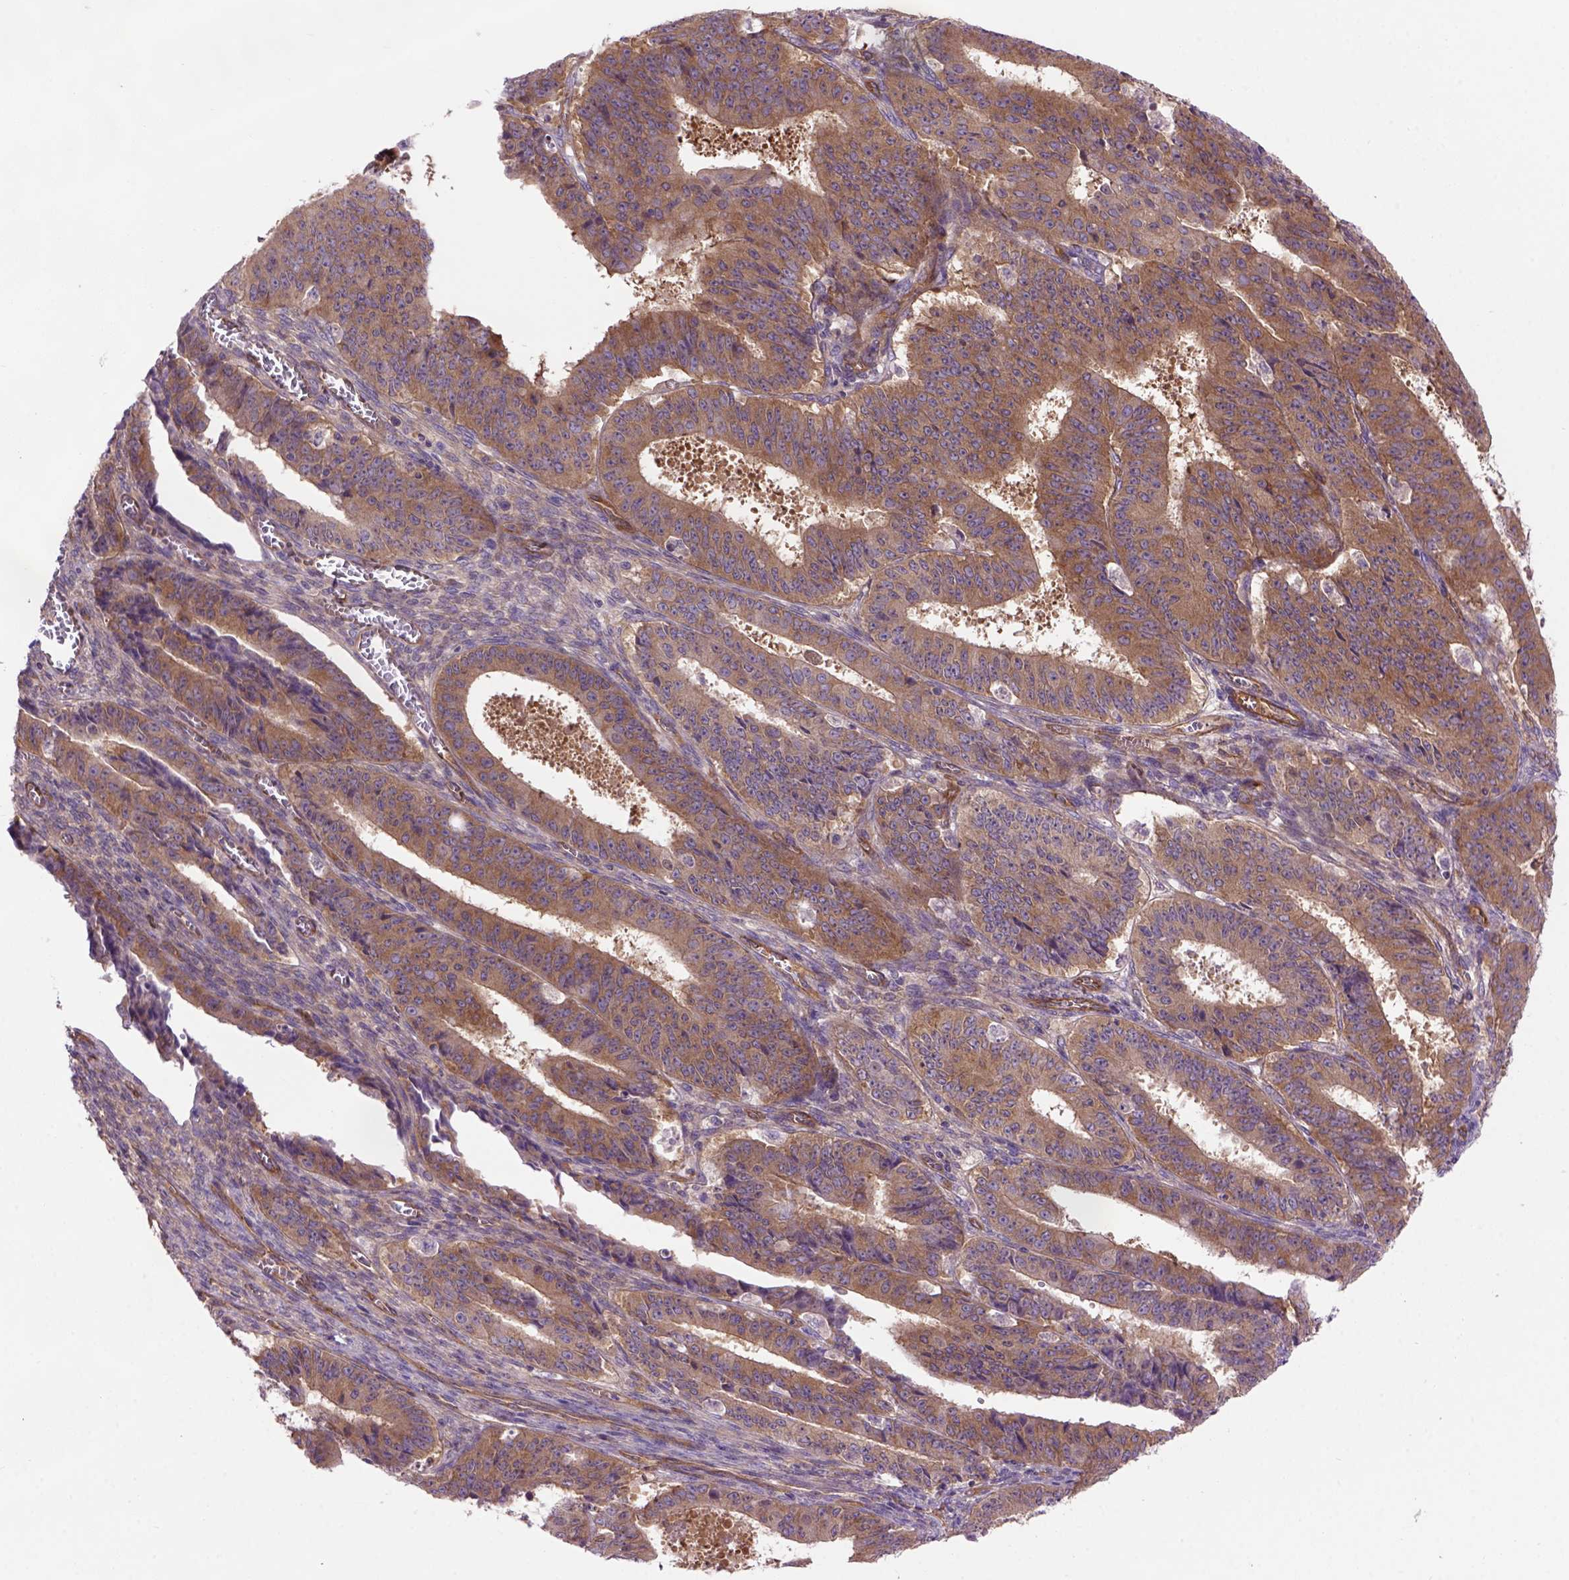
{"staining": {"intensity": "moderate", "quantity": ">75%", "location": "cytoplasmic/membranous"}, "tissue": "ovarian cancer", "cell_type": "Tumor cells", "image_type": "cancer", "snomed": [{"axis": "morphology", "description": "Carcinoma, endometroid"}, {"axis": "topography", "description": "Ovary"}], "caption": "There is medium levels of moderate cytoplasmic/membranous staining in tumor cells of endometroid carcinoma (ovarian), as demonstrated by immunohistochemical staining (brown color).", "gene": "CASKIN2", "patient": {"sex": "female", "age": 42}}